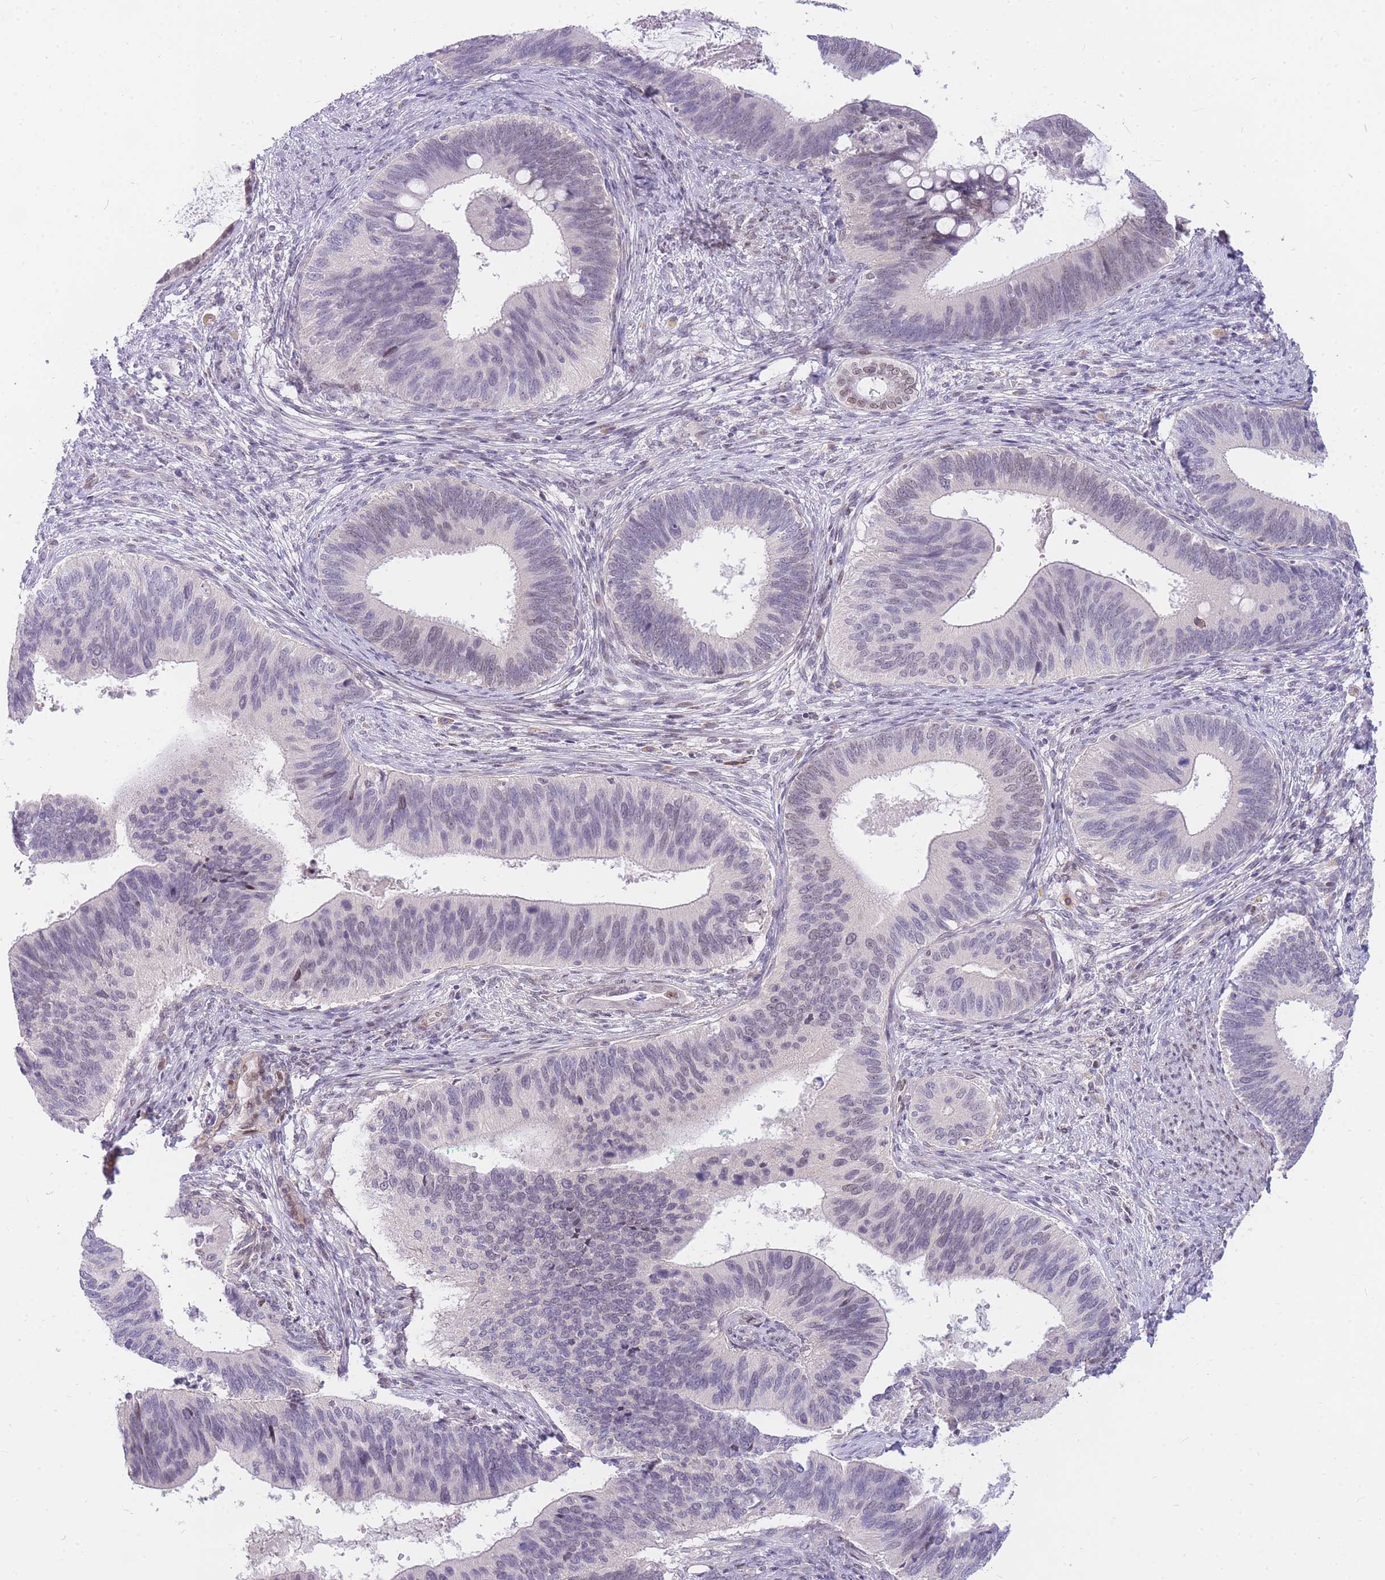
{"staining": {"intensity": "negative", "quantity": "none", "location": "none"}, "tissue": "cervical cancer", "cell_type": "Tumor cells", "image_type": "cancer", "snomed": [{"axis": "morphology", "description": "Adenocarcinoma, NOS"}, {"axis": "topography", "description": "Cervix"}], "caption": "Micrograph shows no significant protein positivity in tumor cells of cervical cancer (adenocarcinoma). (DAB (3,3'-diaminobenzidine) immunohistochemistry with hematoxylin counter stain).", "gene": "TLE2", "patient": {"sex": "female", "age": 42}}